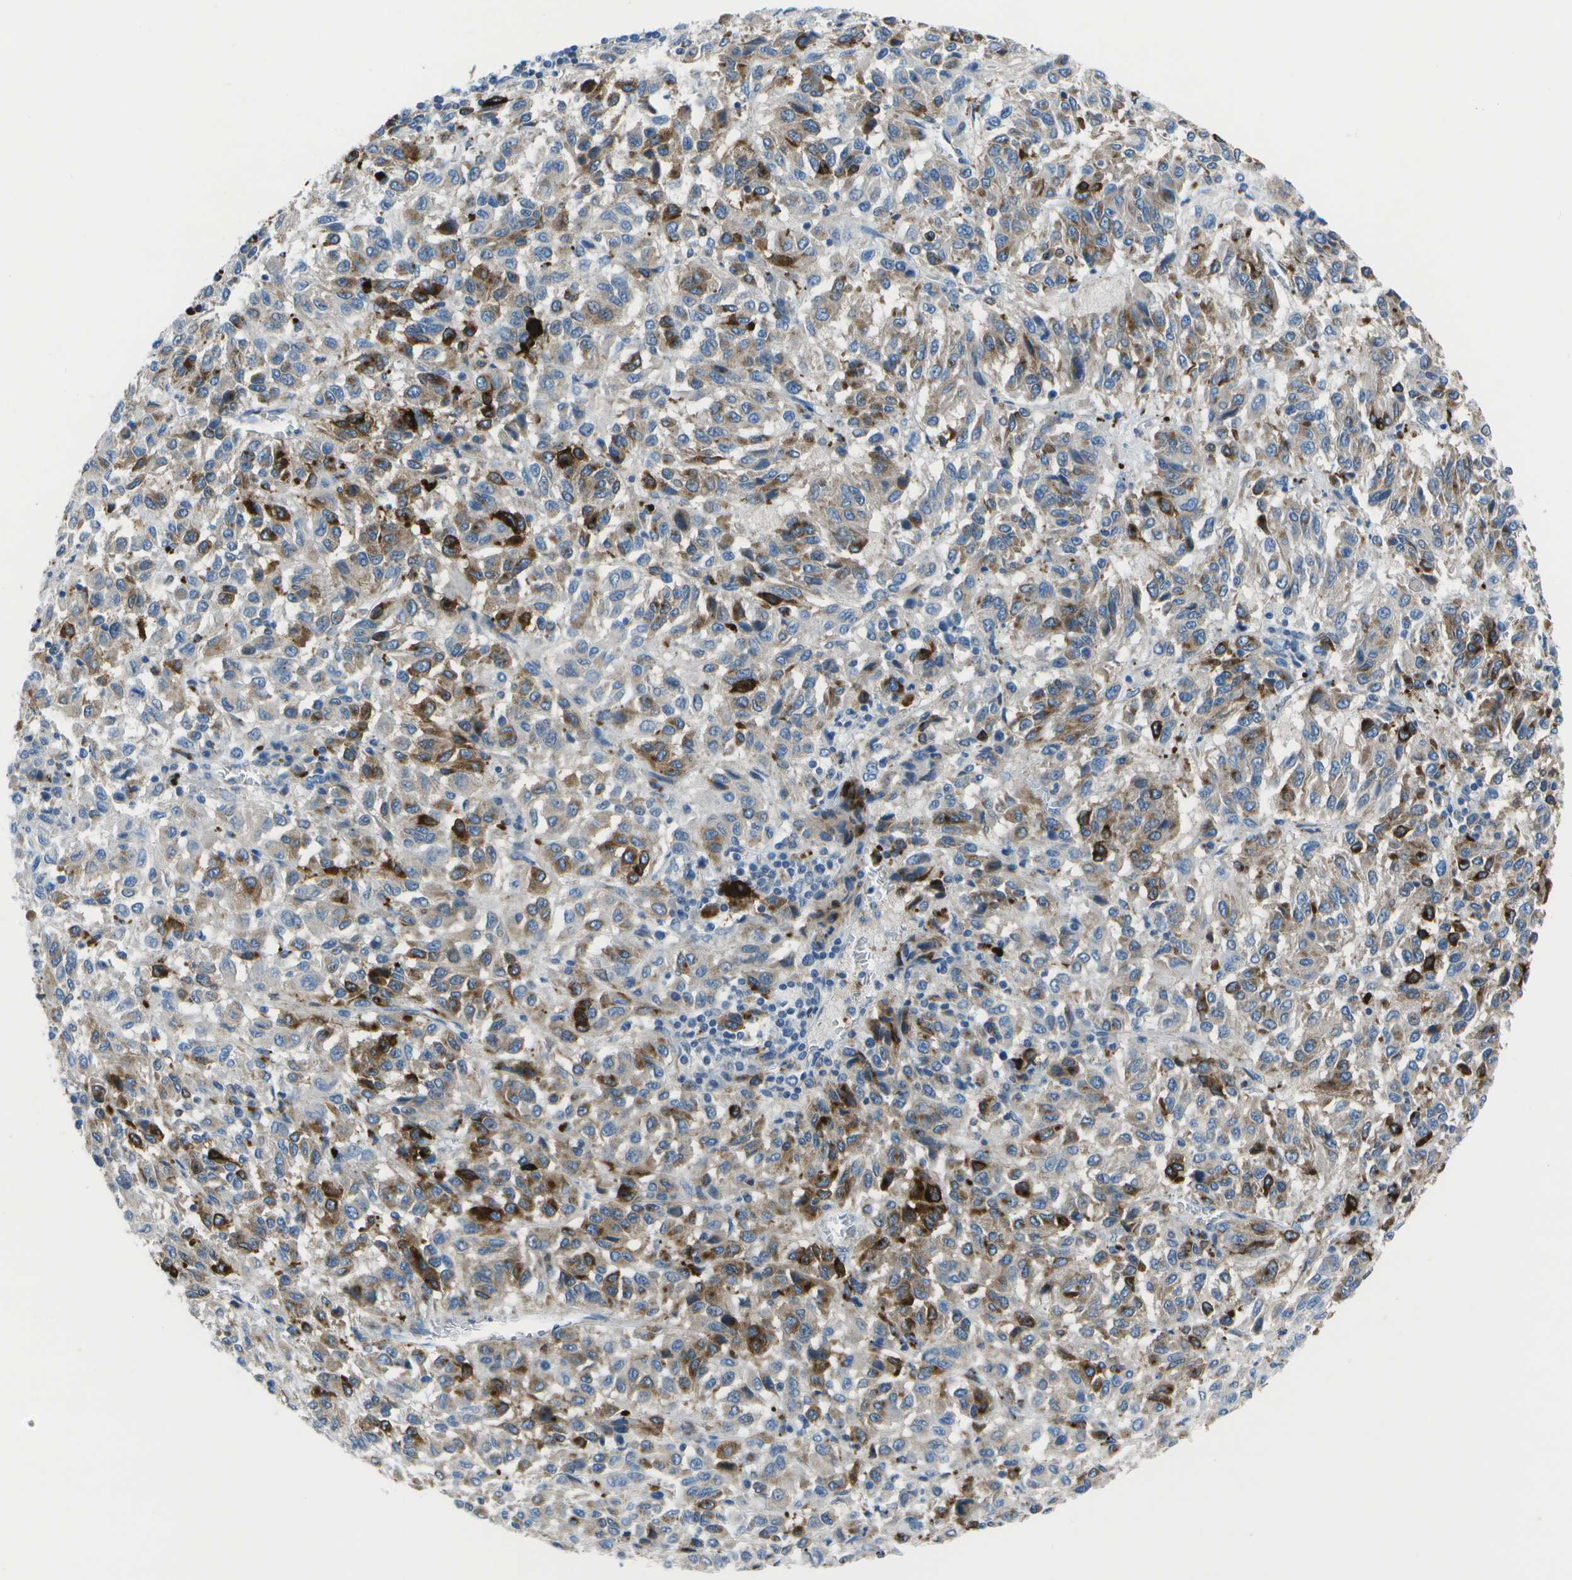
{"staining": {"intensity": "moderate", "quantity": "25%-75%", "location": "cytoplasmic/membranous"}, "tissue": "melanoma", "cell_type": "Tumor cells", "image_type": "cancer", "snomed": [{"axis": "morphology", "description": "Malignant melanoma, Metastatic site"}, {"axis": "topography", "description": "Lung"}], "caption": "A brown stain shows moderate cytoplasmic/membranous expression of a protein in human malignant melanoma (metastatic site) tumor cells.", "gene": "DCT", "patient": {"sex": "male", "age": 64}}